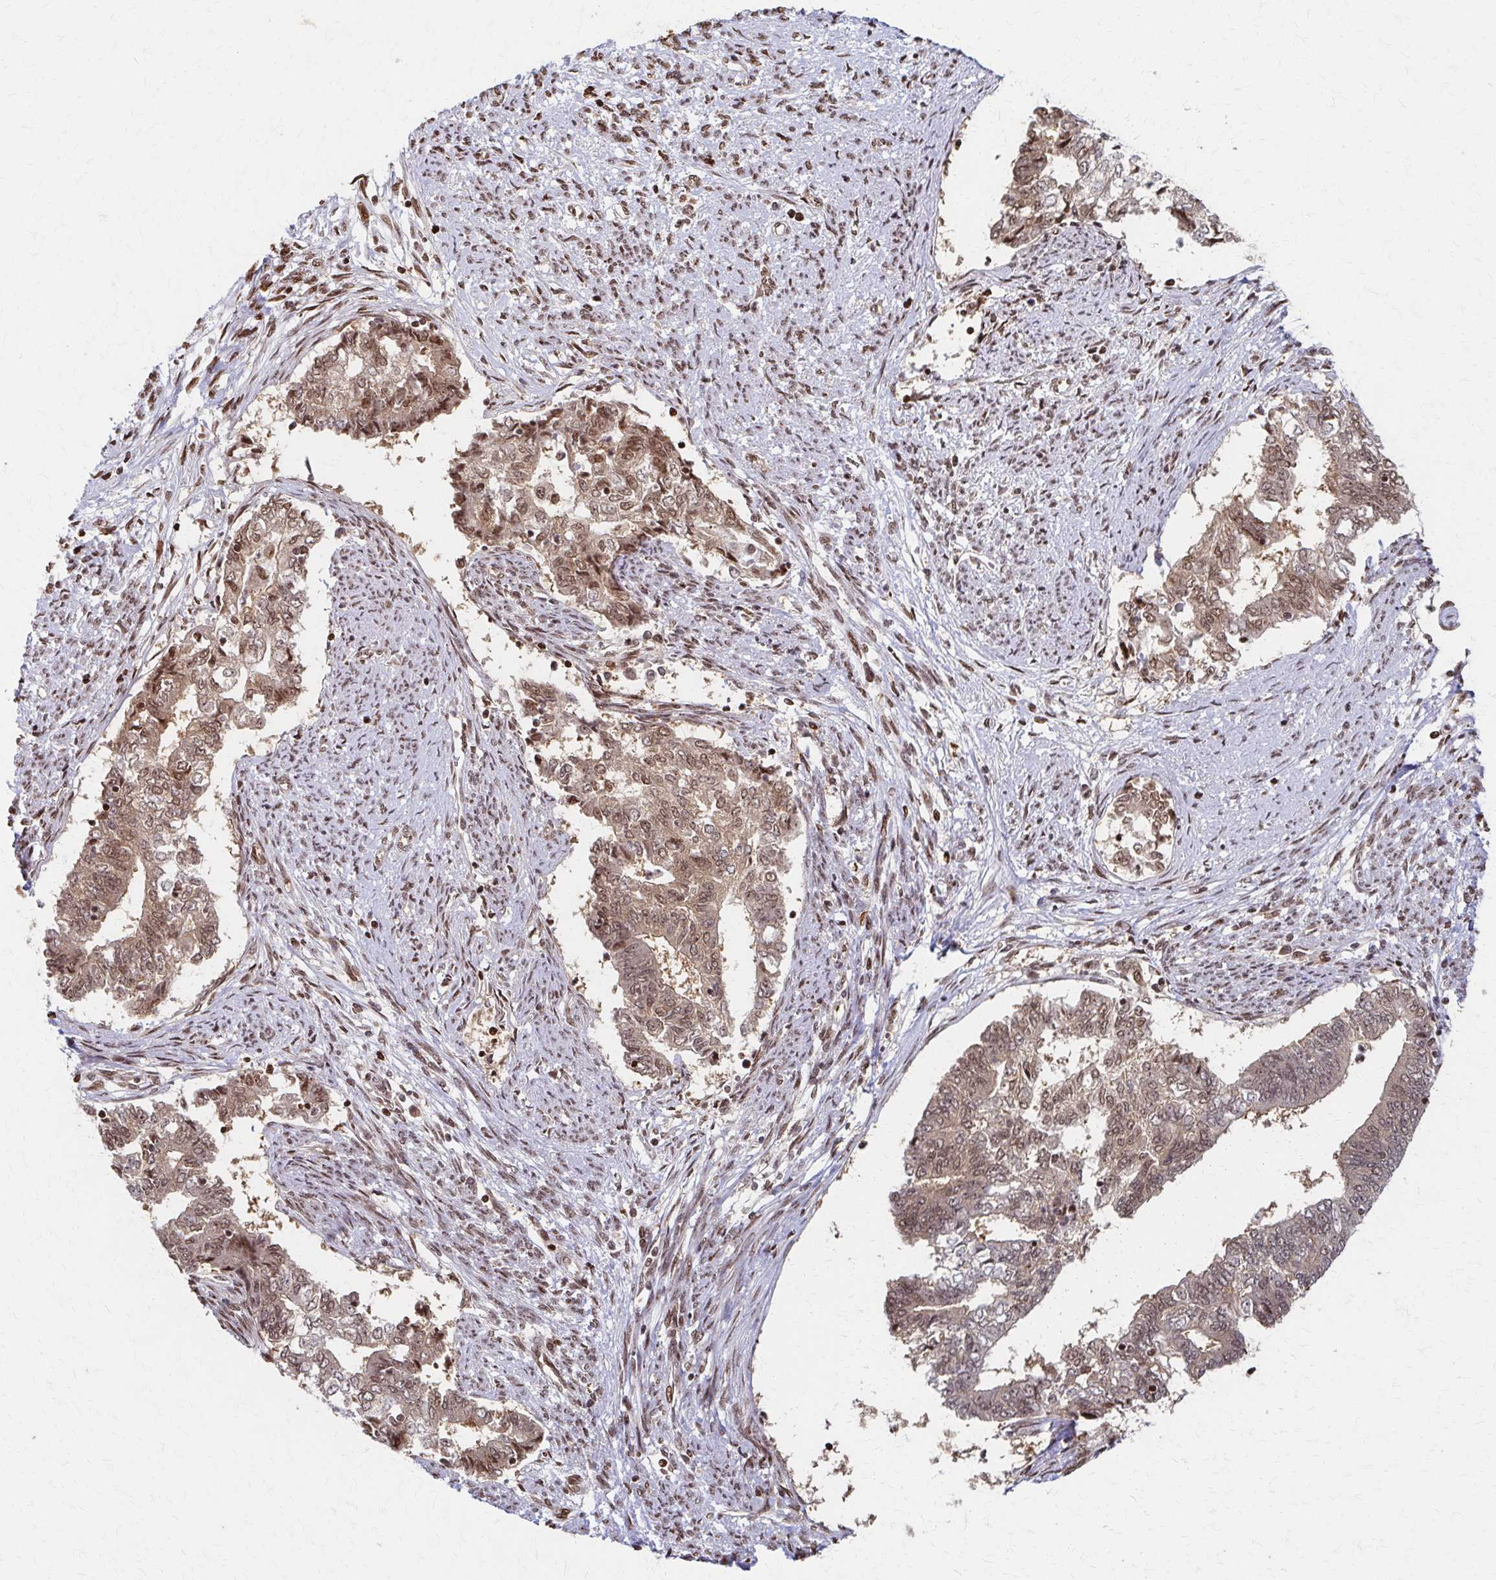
{"staining": {"intensity": "moderate", "quantity": ">75%", "location": "cytoplasmic/membranous,nuclear"}, "tissue": "endometrial cancer", "cell_type": "Tumor cells", "image_type": "cancer", "snomed": [{"axis": "morphology", "description": "Adenocarcinoma, NOS"}, {"axis": "topography", "description": "Endometrium"}], "caption": "Human endometrial adenocarcinoma stained with a brown dye displays moderate cytoplasmic/membranous and nuclear positive positivity in approximately >75% of tumor cells.", "gene": "PSMD7", "patient": {"sex": "female", "age": 65}}